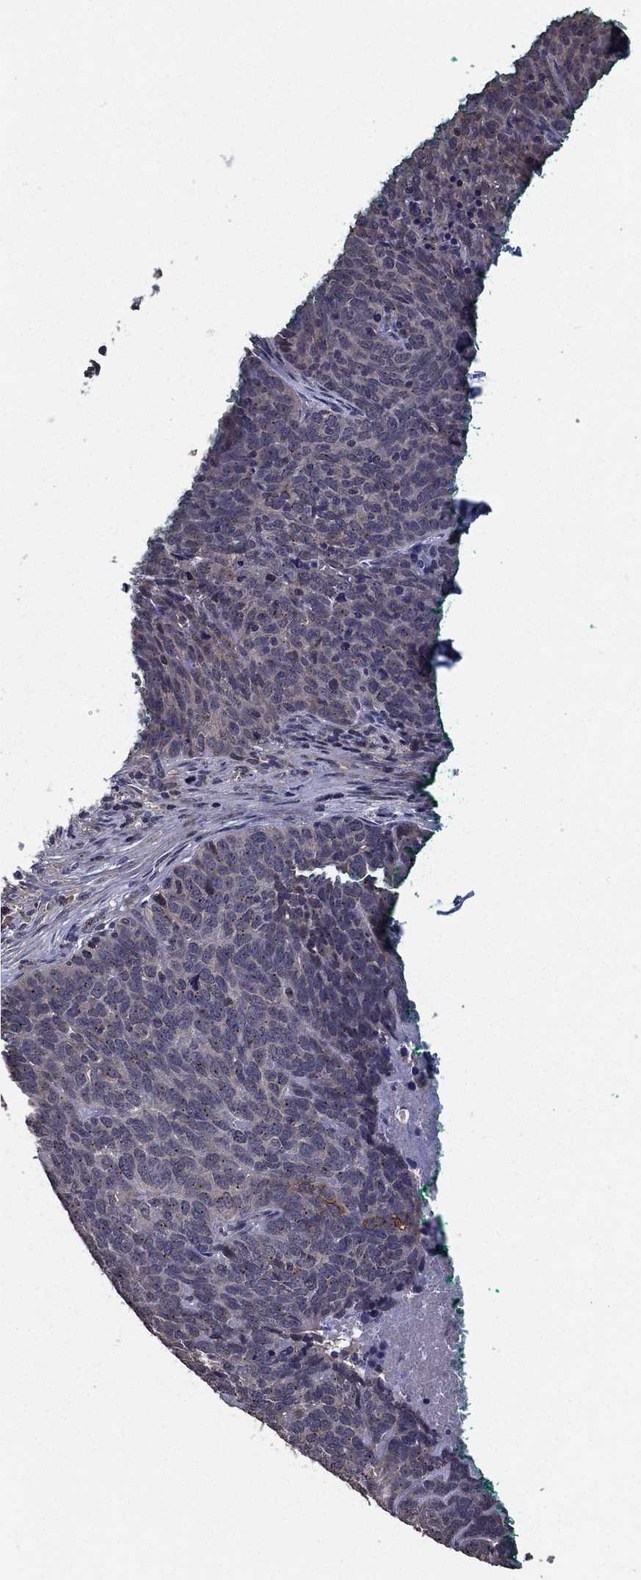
{"staining": {"intensity": "negative", "quantity": "none", "location": "none"}, "tissue": "skin cancer", "cell_type": "Tumor cells", "image_type": "cancer", "snomed": [{"axis": "morphology", "description": "Squamous cell carcinoma, NOS"}, {"axis": "topography", "description": "Skin"}, {"axis": "topography", "description": "Anal"}], "caption": "High magnification brightfield microscopy of skin cancer stained with DAB (3,3'-diaminobenzidine) (brown) and counterstained with hematoxylin (blue): tumor cells show no significant positivity.", "gene": "PCNT", "patient": {"sex": "female", "age": 51}}